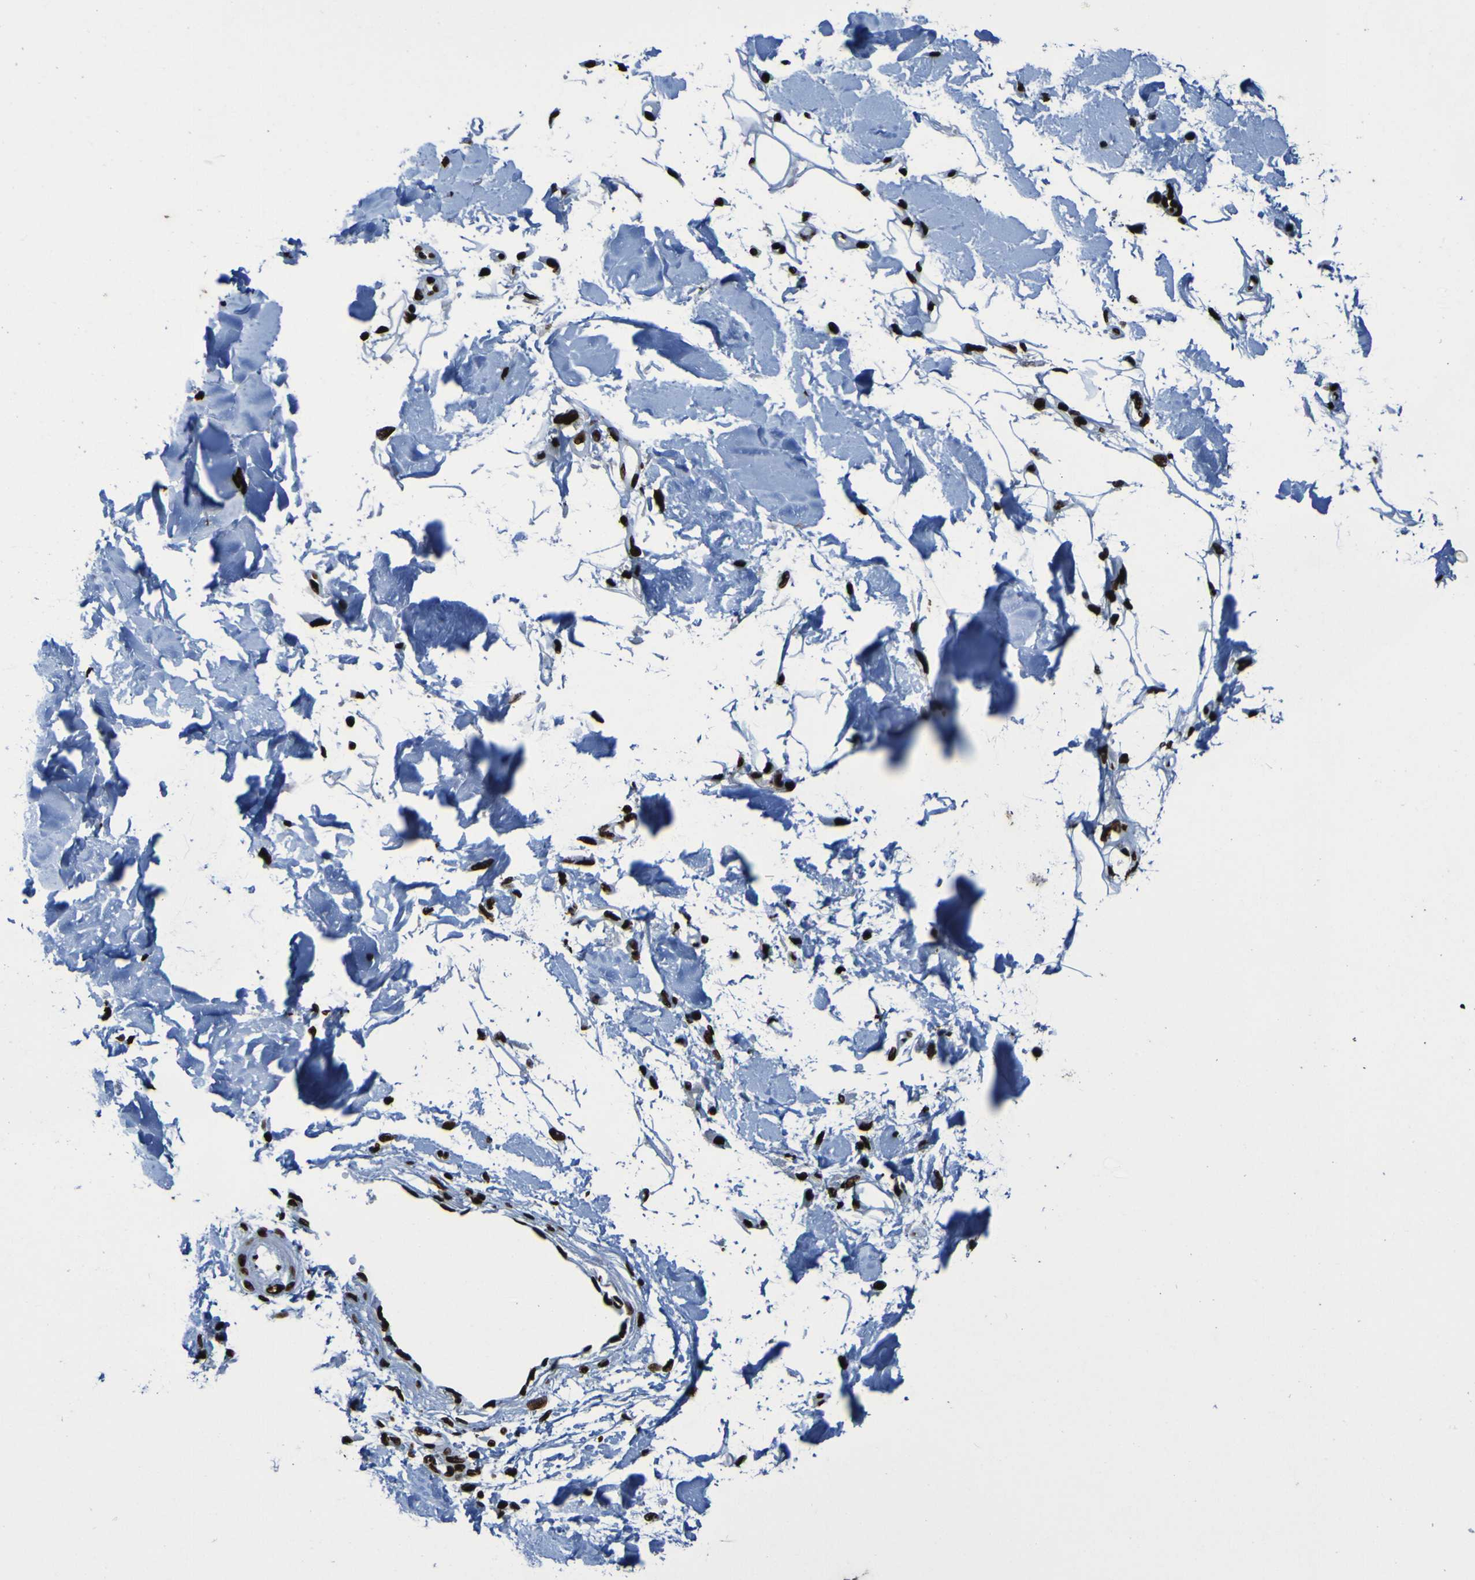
{"staining": {"intensity": "strong", "quantity": ">75%", "location": "nuclear"}, "tissue": "adipose tissue", "cell_type": "Adipocytes", "image_type": "normal", "snomed": [{"axis": "morphology", "description": "Squamous cell carcinoma, NOS"}, {"axis": "topography", "description": "Skin"}], "caption": "Immunohistochemical staining of benign human adipose tissue demonstrates high levels of strong nuclear expression in about >75% of adipocytes.", "gene": "NPM1", "patient": {"sex": "male", "age": 83}}